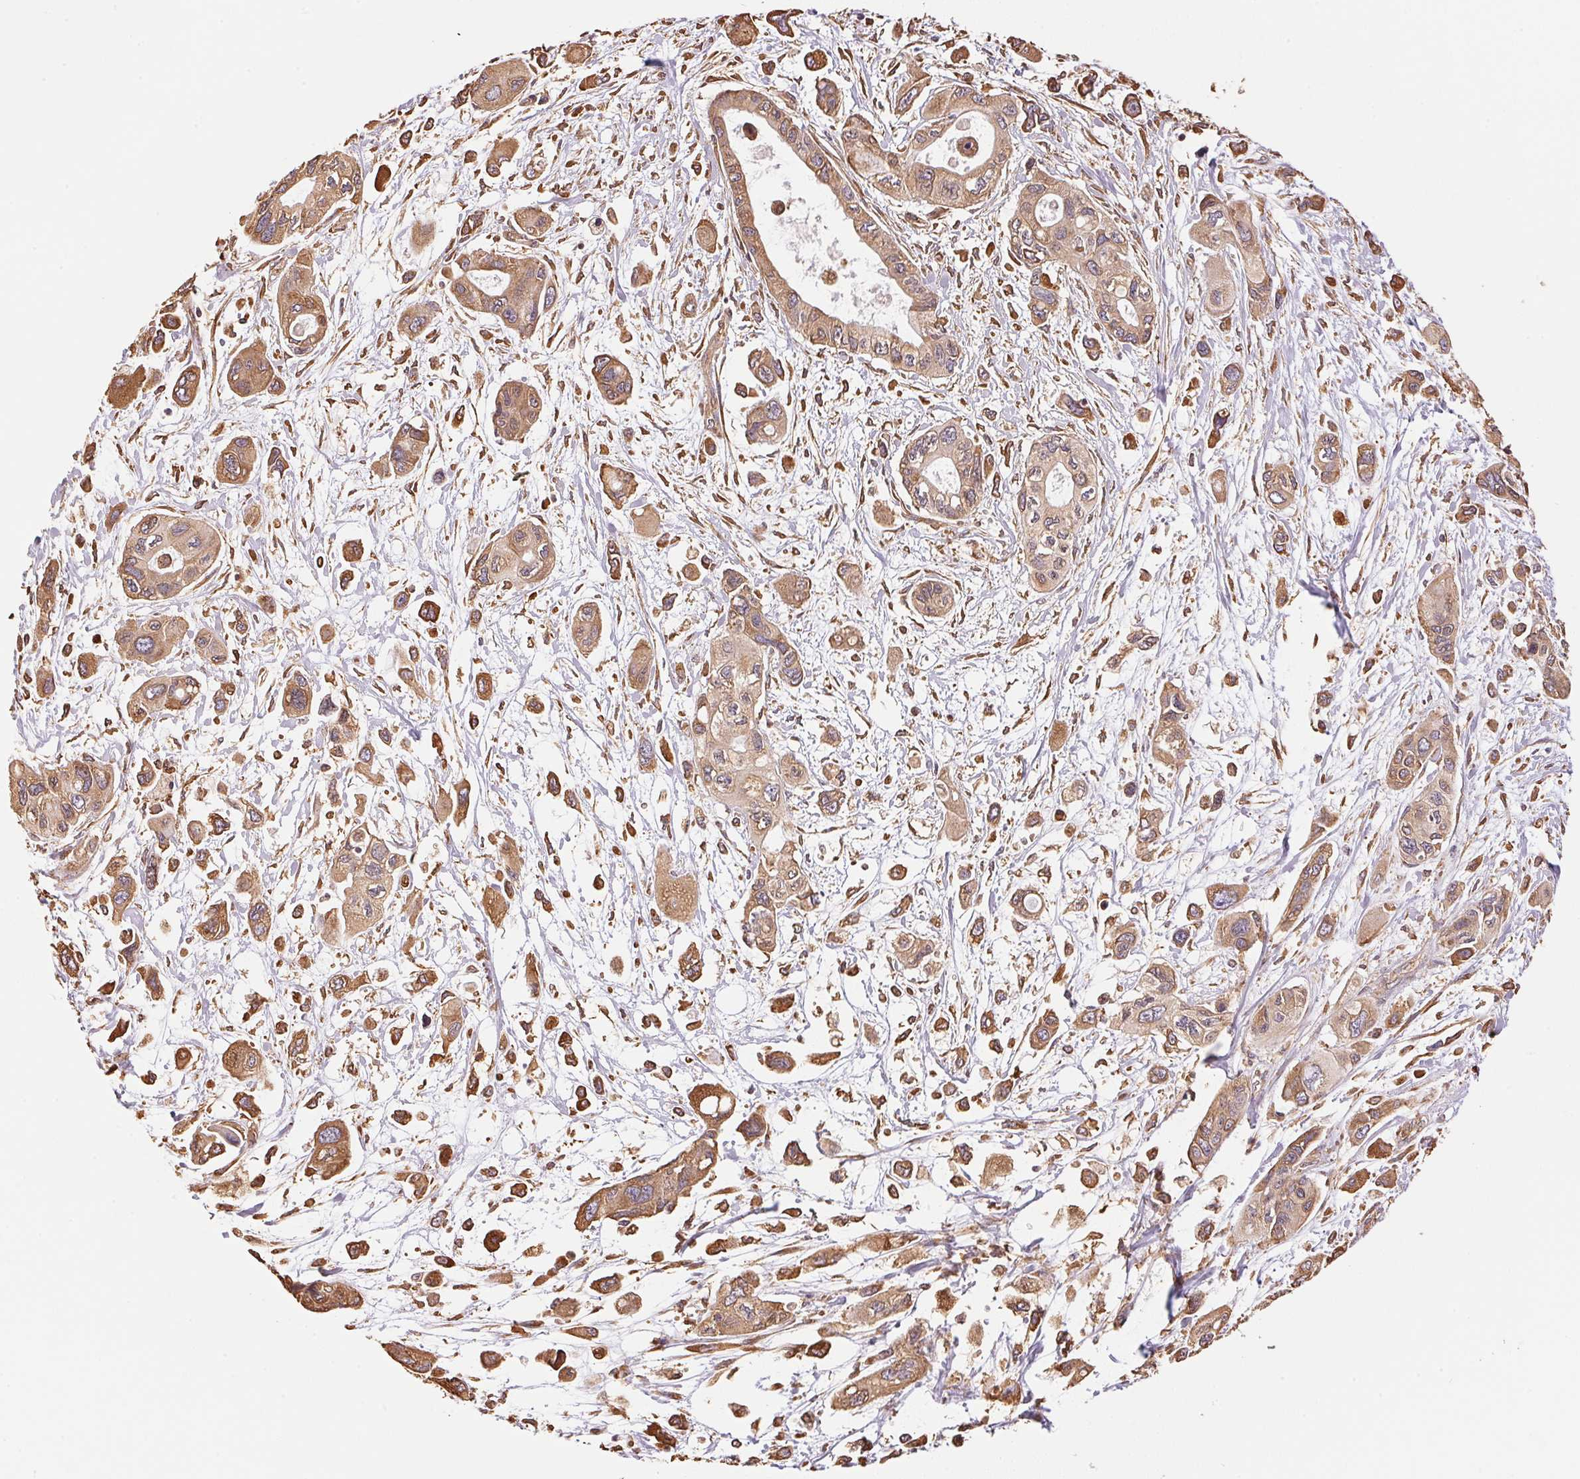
{"staining": {"intensity": "moderate", "quantity": ">75%", "location": "cytoplasmic/membranous"}, "tissue": "pancreatic cancer", "cell_type": "Tumor cells", "image_type": "cancer", "snomed": [{"axis": "morphology", "description": "Adenocarcinoma, NOS"}, {"axis": "topography", "description": "Pancreas"}], "caption": "Immunohistochemical staining of pancreatic cancer (adenocarcinoma) shows medium levels of moderate cytoplasmic/membranous expression in about >75% of tumor cells.", "gene": "C6orf163", "patient": {"sex": "female", "age": 47}}